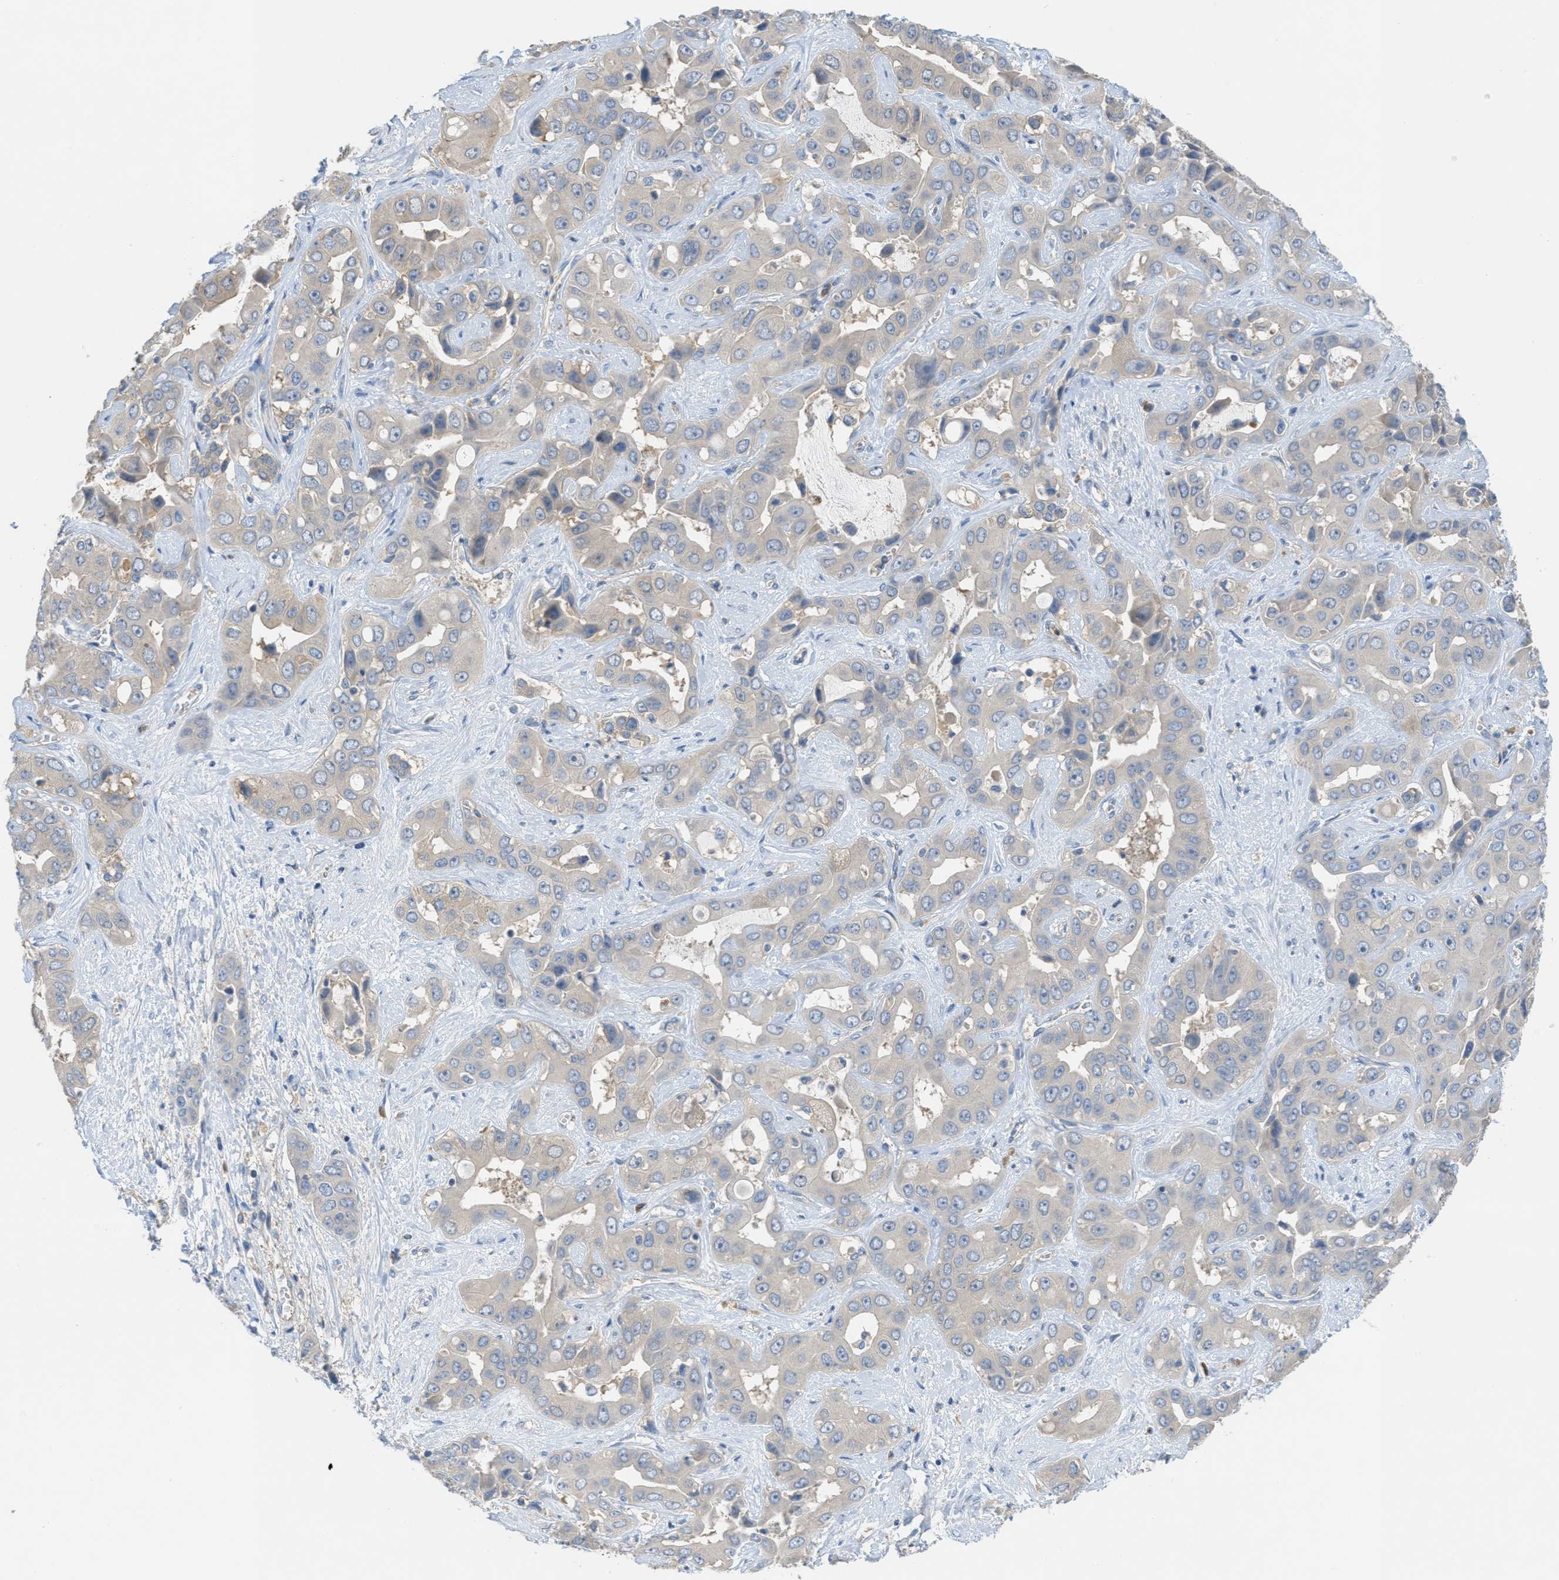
{"staining": {"intensity": "weak", "quantity": ">75%", "location": "cytoplasmic/membranous"}, "tissue": "liver cancer", "cell_type": "Tumor cells", "image_type": "cancer", "snomed": [{"axis": "morphology", "description": "Cholangiocarcinoma"}, {"axis": "topography", "description": "Liver"}], "caption": "Protein staining by immunohistochemistry reveals weak cytoplasmic/membranous positivity in about >75% of tumor cells in liver cancer (cholangiocarcinoma). (brown staining indicates protein expression, while blue staining denotes nuclei).", "gene": "UBA5", "patient": {"sex": "female", "age": 52}}